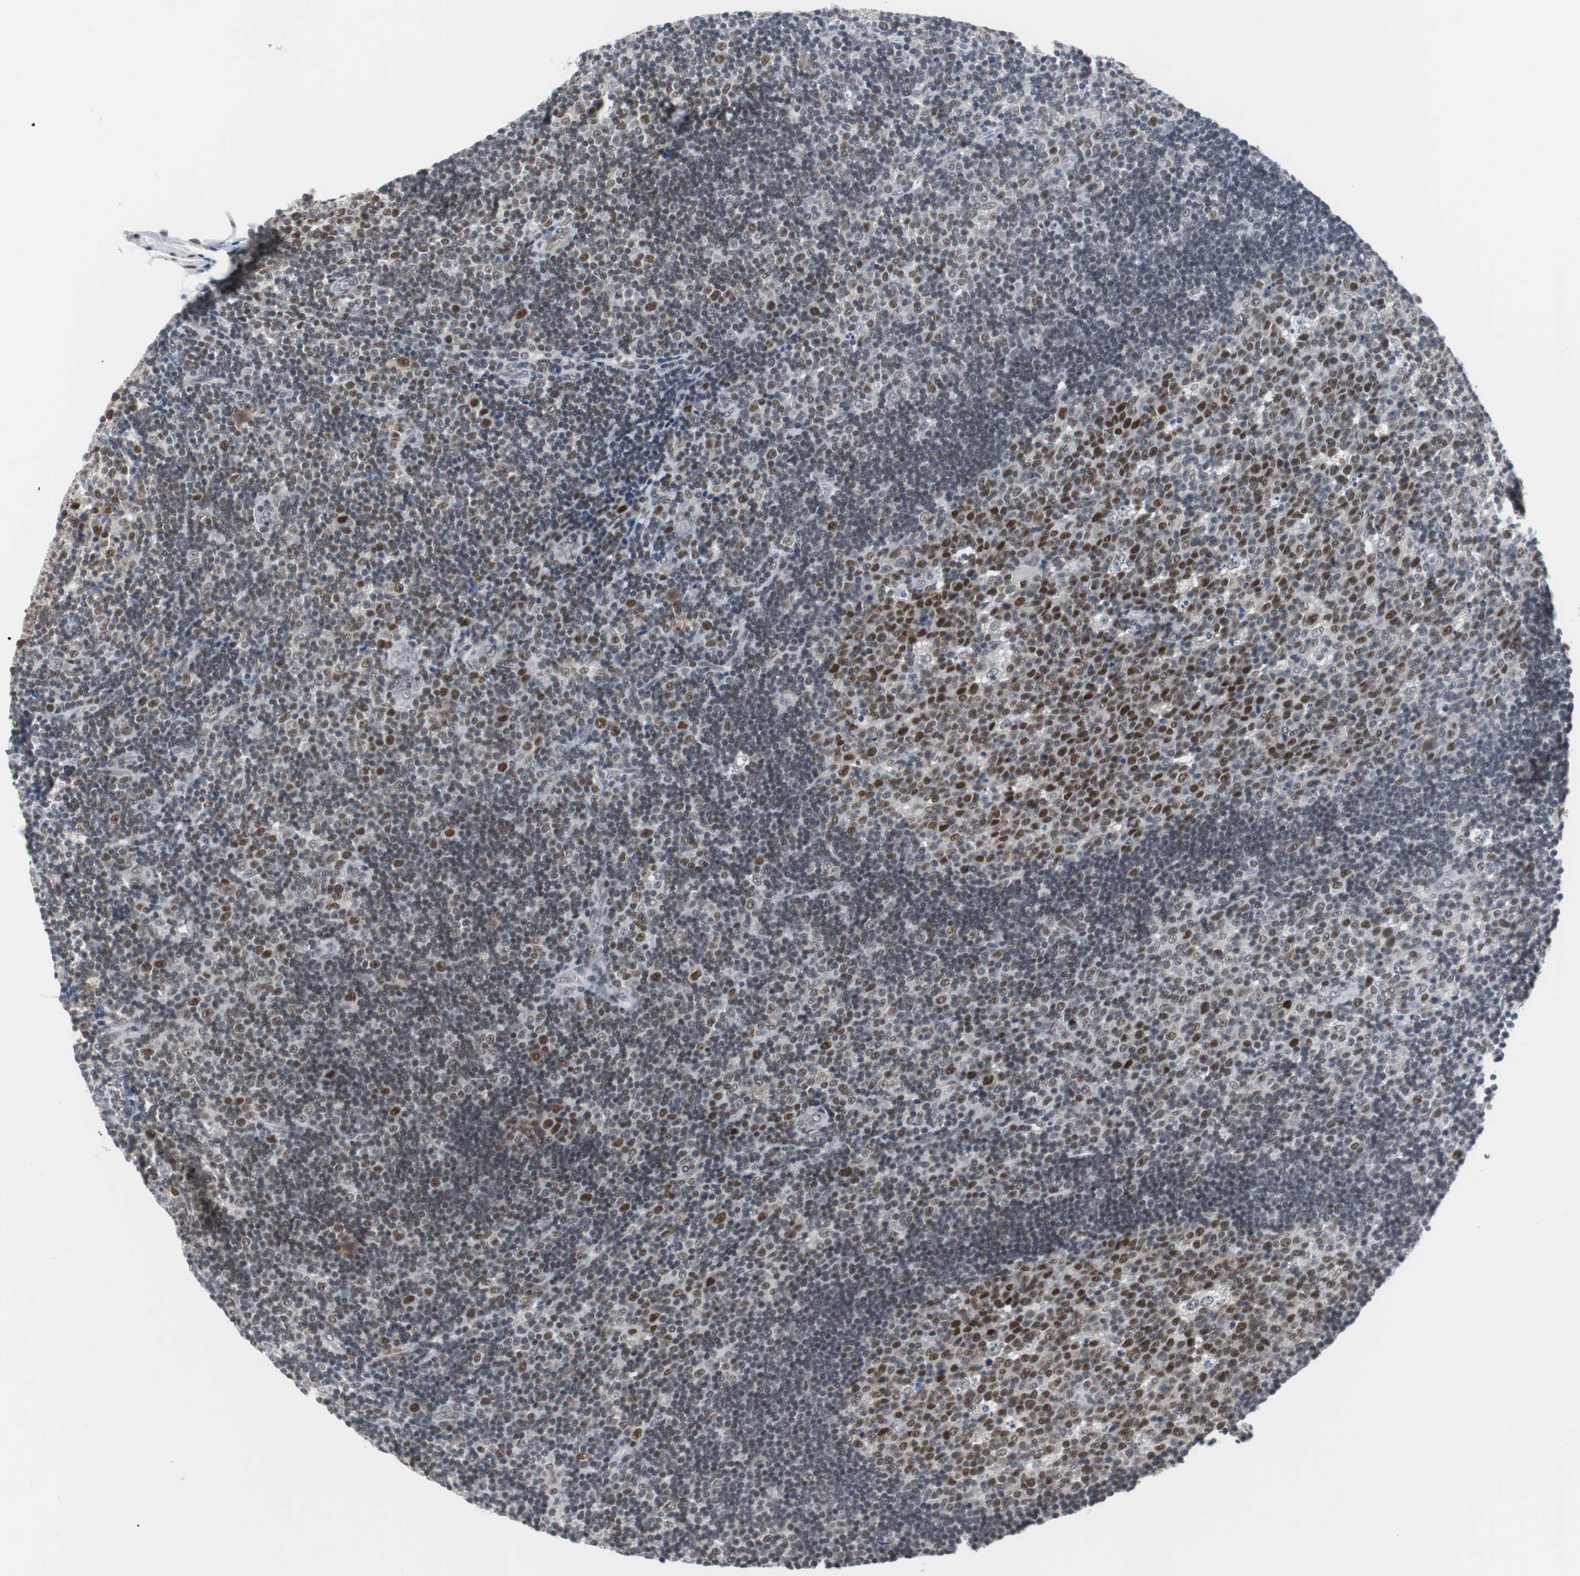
{"staining": {"intensity": "strong", "quantity": ">75%", "location": "nuclear"}, "tissue": "lymph node", "cell_type": "Germinal center cells", "image_type": "normal", "snomed": [{"axis": "morphology", "description": "Normal tissue, NOS"}, {"axis": "topography", "description": "Lymph node"}, {"axis": "topography", "description": "Salivary gland"}], "caption": "Immunohistochemical staining of unremarkable human lymph node demonstrates high levels of strong nuclear positivity in approximately >75% of germinal center cells.", "gene": "SIRT1", "patient": {"sex": "male", "age": 8}}